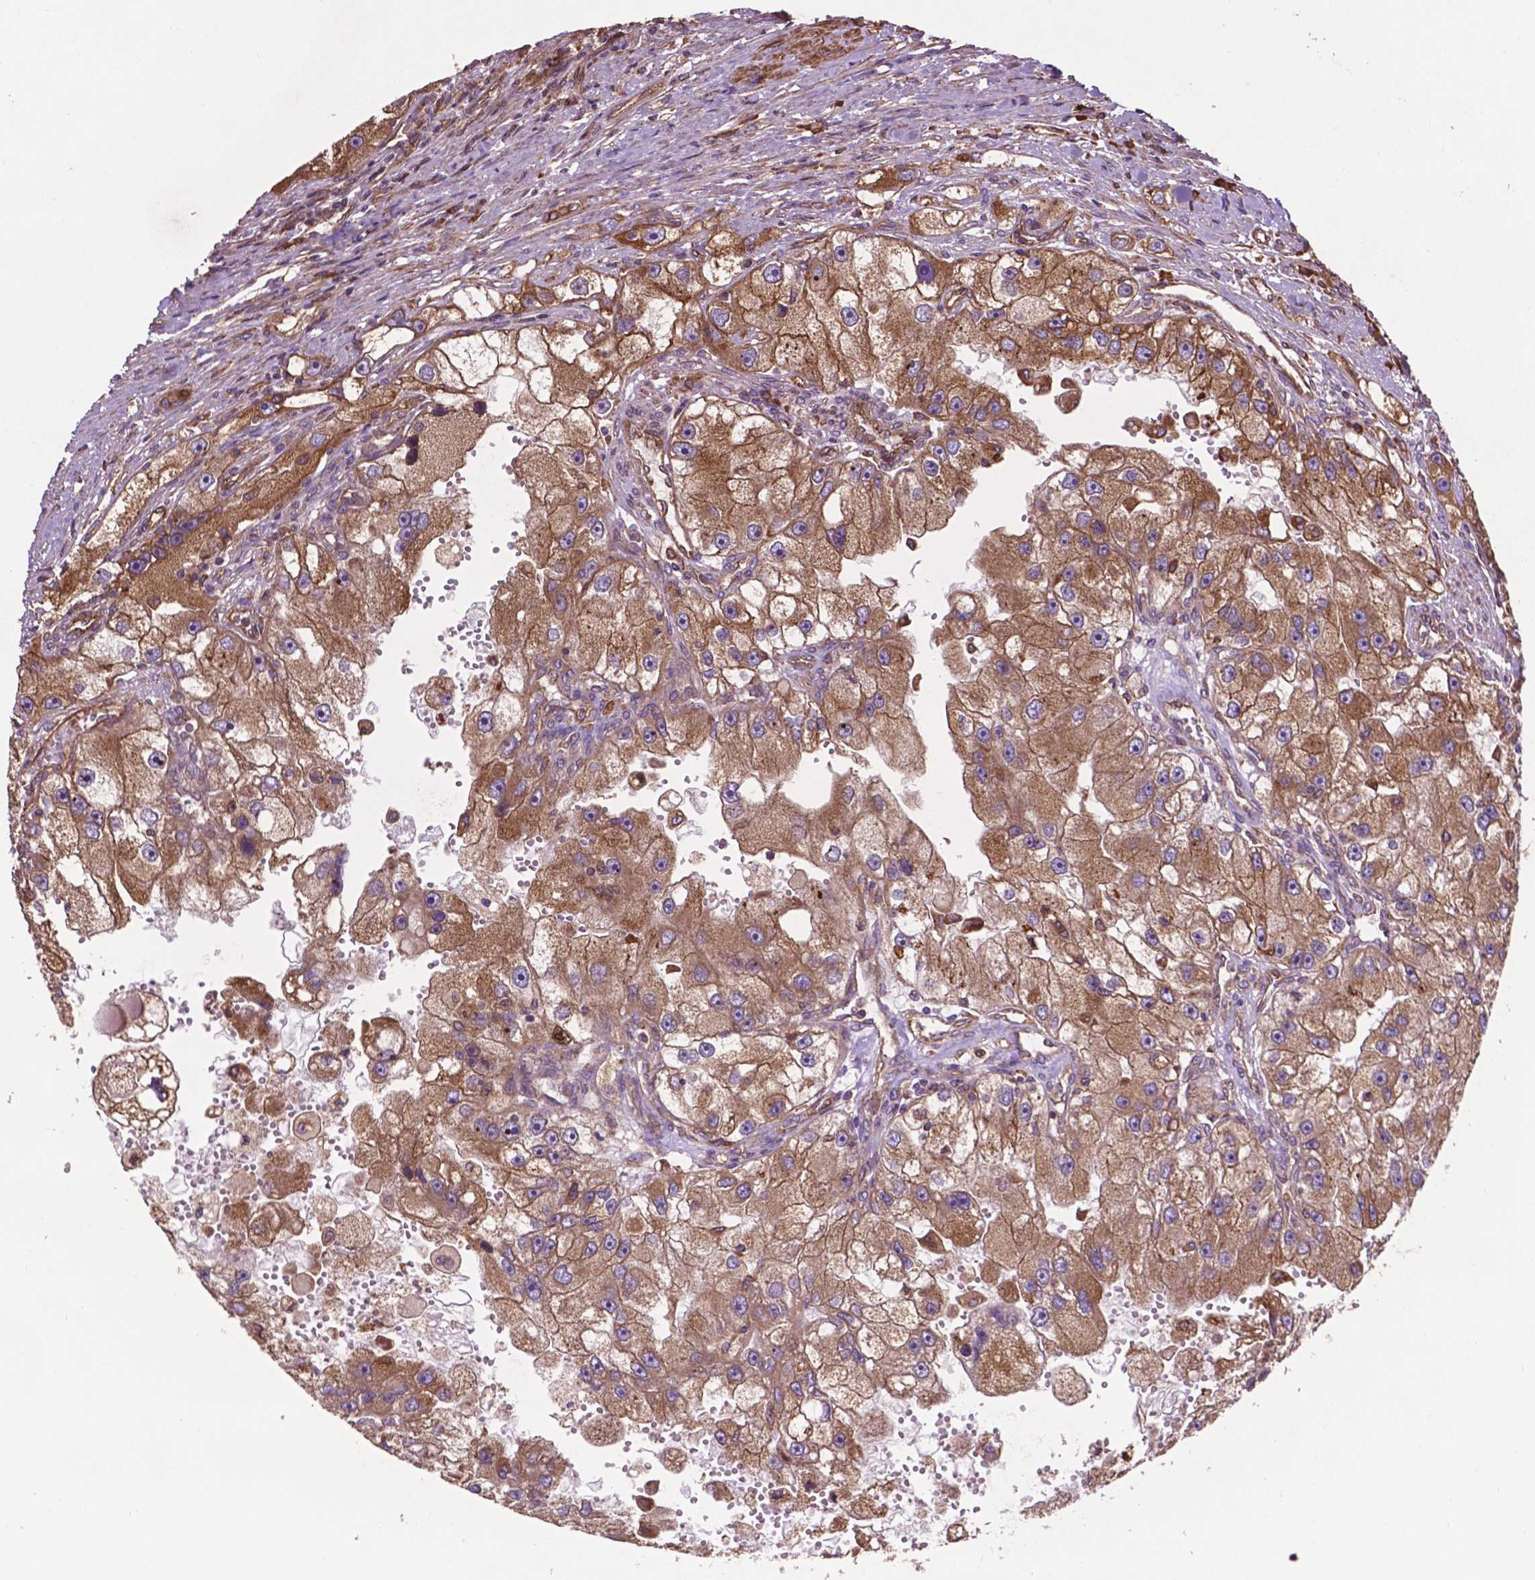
{"staining": {"intensity": "moderate", "quantity": ">75%", "location": "cytoplasmic/membranous"}, "tissue": "renal cancer", "cell_type": "Tumor cells", "image_type": "cancer", "snomed": [{"axis": "morphology", "description": "Adenocarcinoma, NOS"}, {"axis": "topography", "description": "Kidney"}], "caption": "Immunohistochemistry image of neoplastic tissue: renal adenocarcinoma stained using IHC shows medium levels of moderate protein expression localized specifically in the cytoplasmic/membranous of tumor cells, appearing as a cytoplasmic/membranous brown color.", "gene": "CCDC71L", "patient": {"sex": "male", "age": 63}}